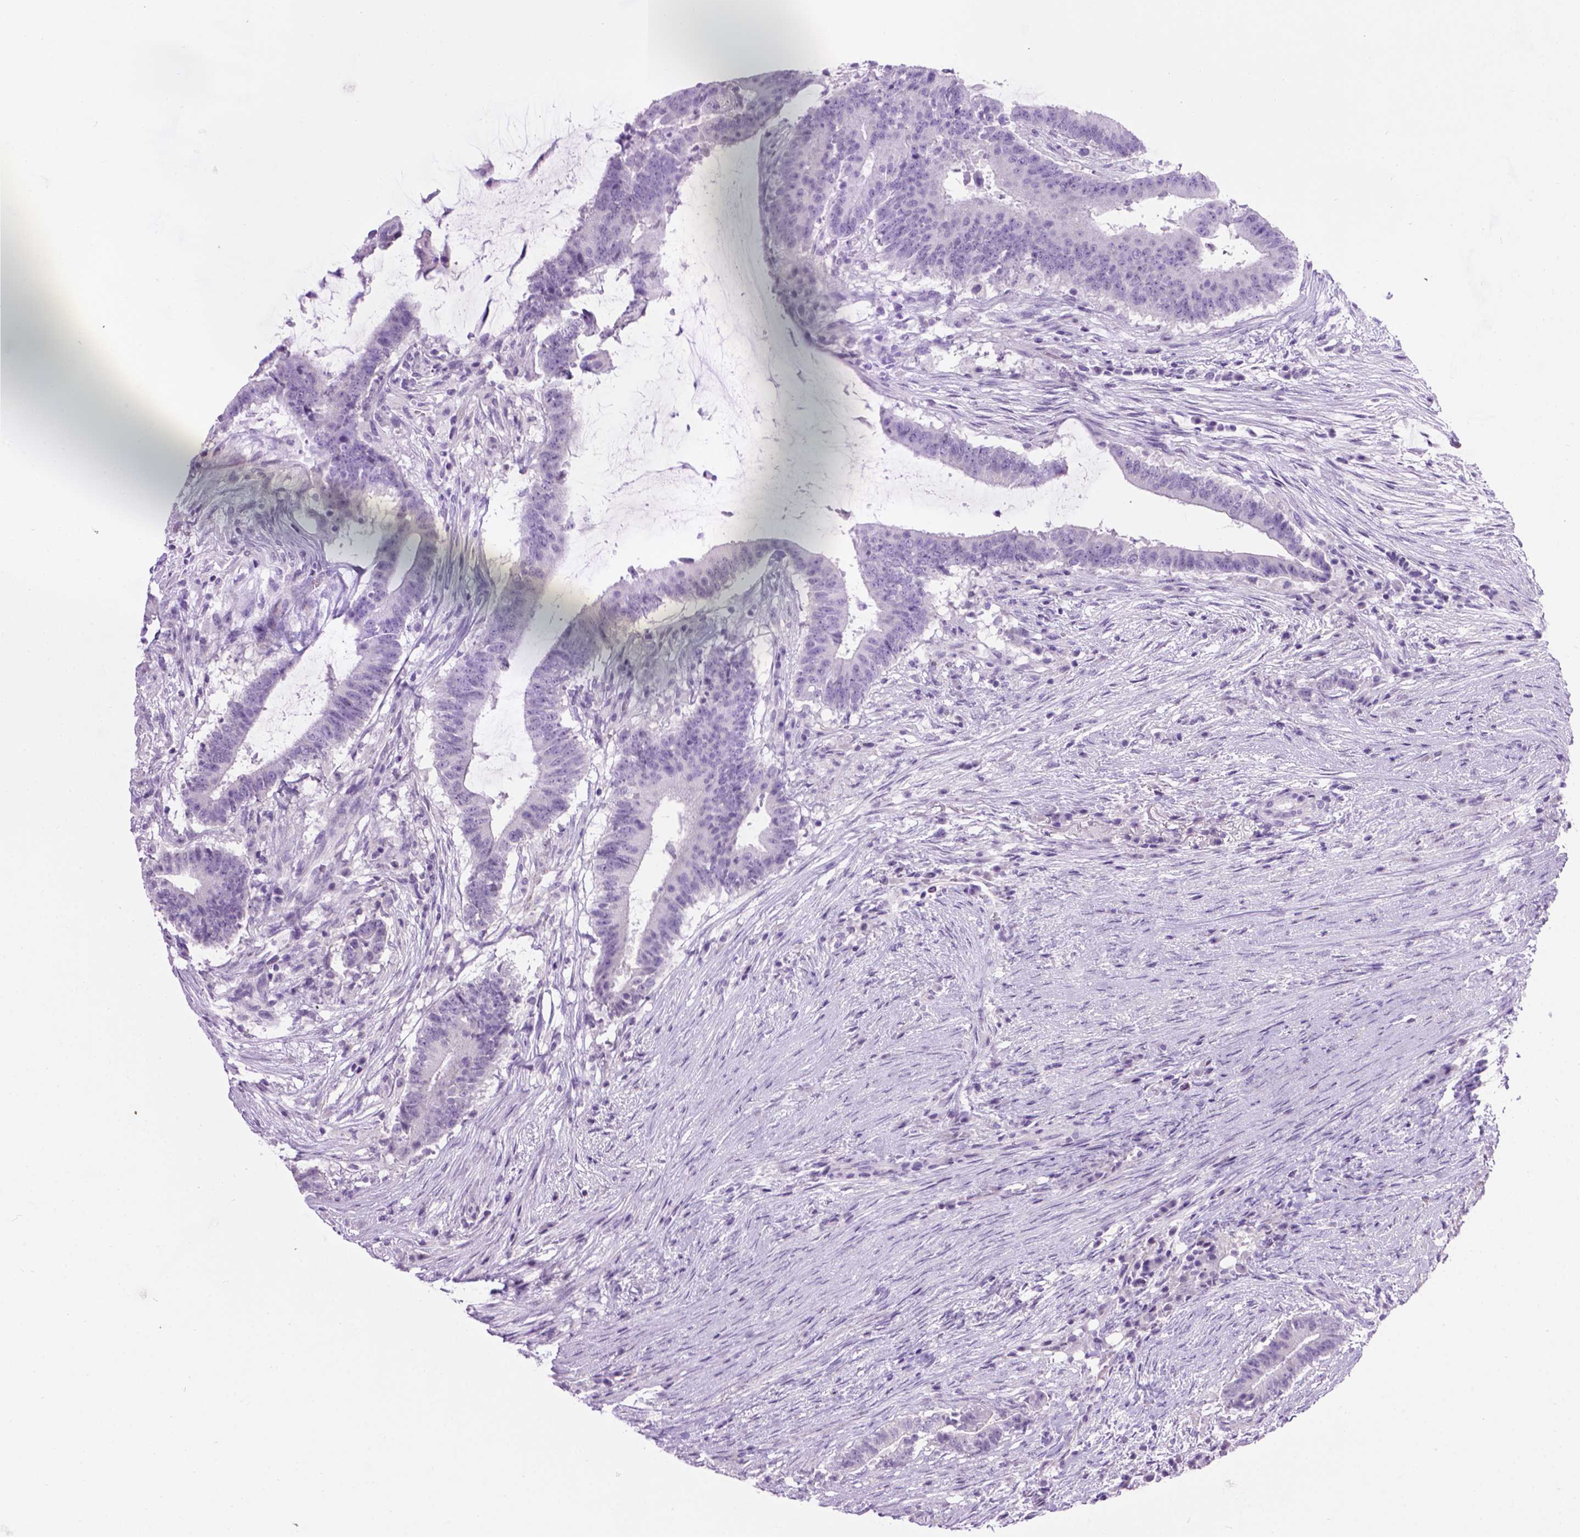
{"staining": {"intensity": "negative", "quantity": "none", "location": "none"}, "tissue": "colorectal cancer", "cell_type": "Tumor cells", "image_type": "cancer", "snomed": [{"axis": "morphology", "description": "Adenocarcinoma, NOS"}, {"axis": "topography", "description": "Colon"}], "caption": "The micrograph exhibits no significant positivity in tumor cells of adenocarcinoma (colorectal). (Immunohistochemistry, brightfield microscopy, high magnification).", "gene": "TH", "patient": {"sex": "female", "age": 43}}